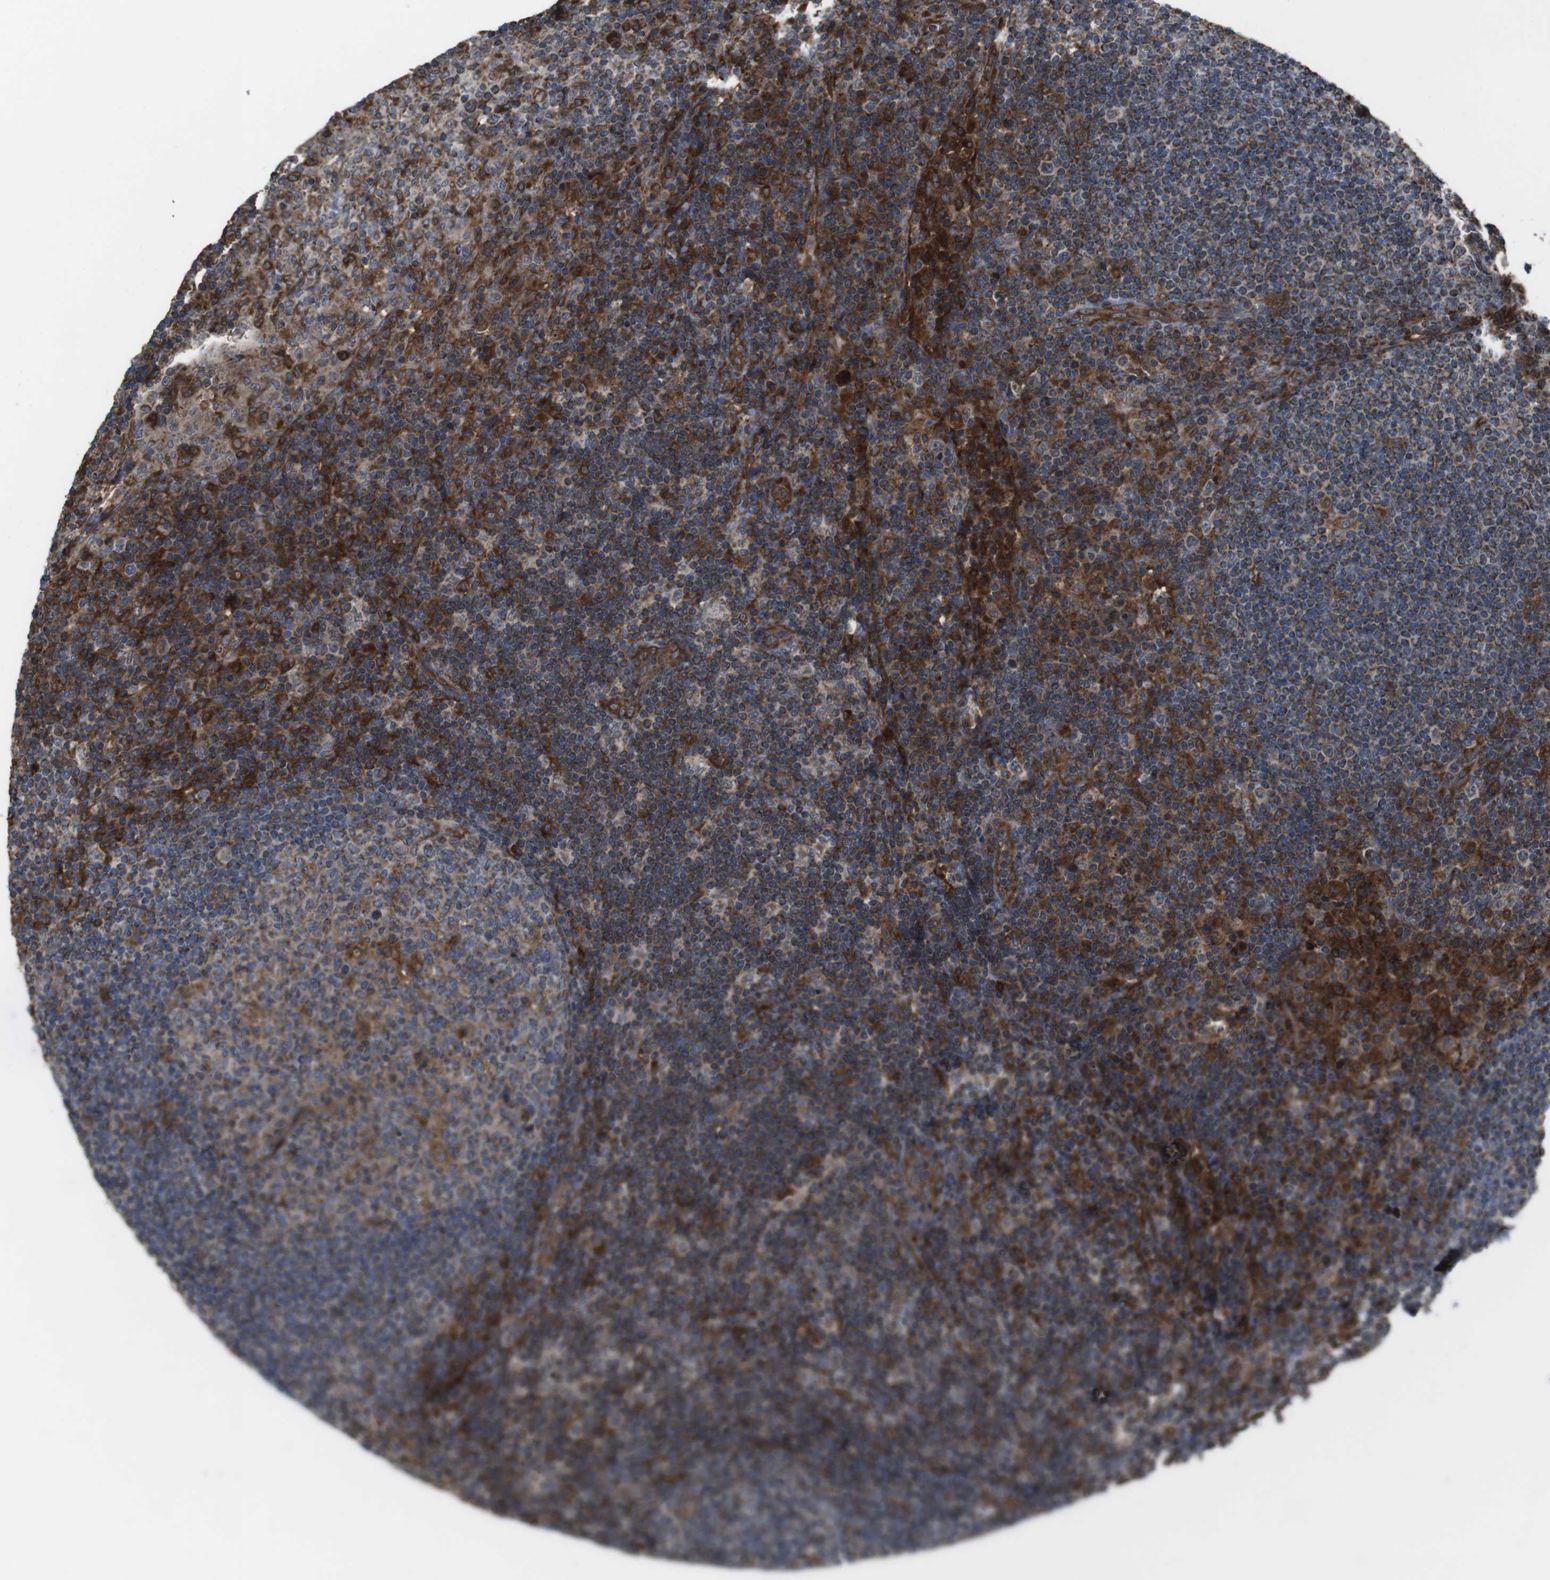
{"staining": {"intensity": "strong", "quantity": "25%-75%", "location": "cytoplasmic/membranous"}, "tissue": "lymph node", "cell_type": "Germinal center cells", "image_type": "normal", "snomed": [{"axis": "morphology", "description": "Normal tissue, NOS"}, {"axis": "topography", "description": "Lymph node"}], "caption": "IHC staining of unremarkable lymph node, which exhibits high levels of strong cytoplasmic/membranous expression in about 25%-75% of germinal center cells indicating strong cytoplasmic/membranous protein expression. The staining was performed using DAB (brown) for protein detection and nuclei were counterstained in hematoxylin (blue).", "gene": "GIMAP8", "patient": {"sex": "female", "age": 53}}